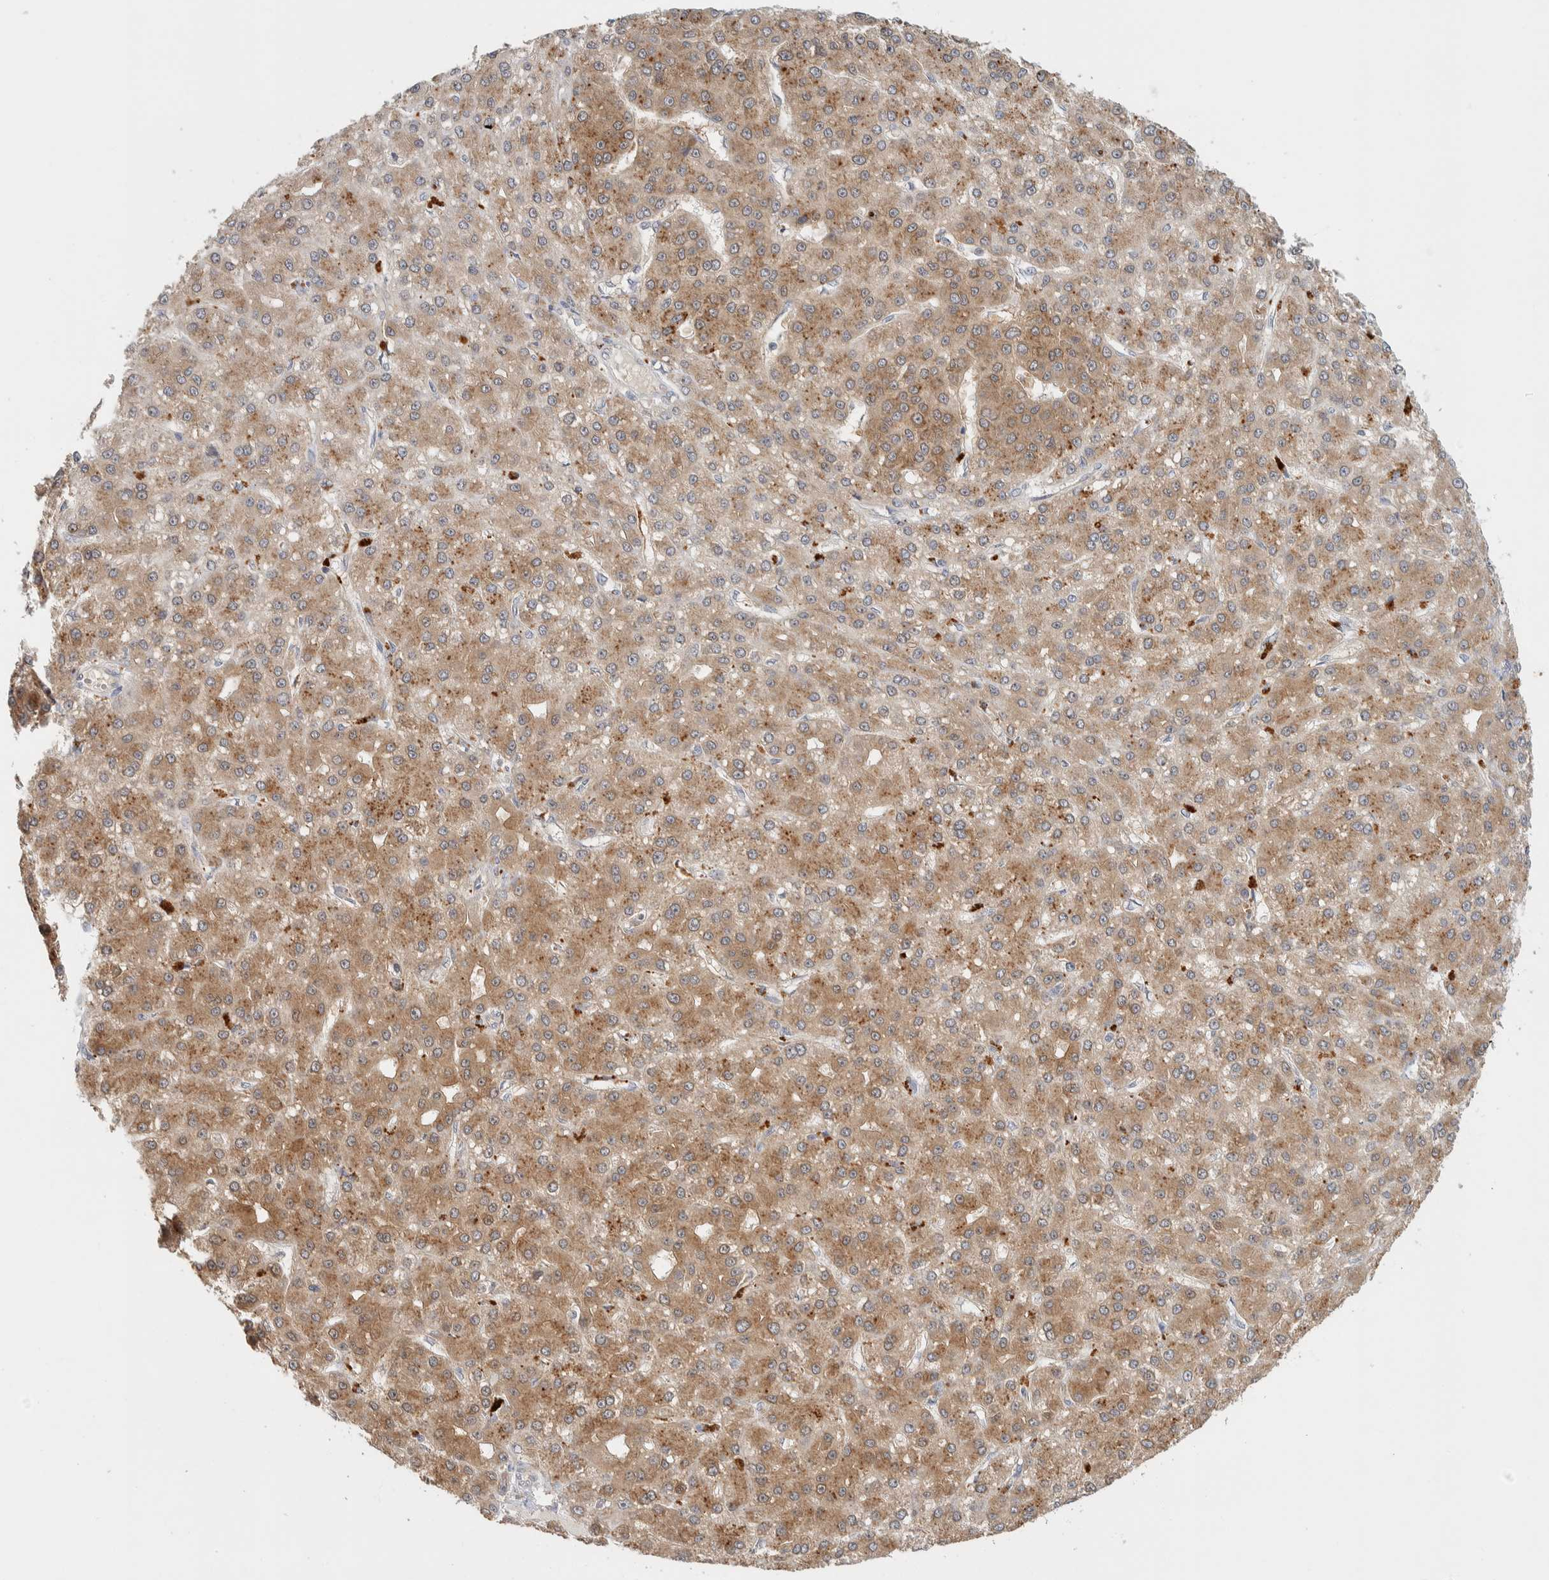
{"staining": {"intensity": "moderate", "quantity": ">75%", "location": "cytoplasmic/membranous"}, "tissue": "liver cancer", "cell_type": "Tumor cells", "image_type": "cancer", "snomed": [{"axis": "morphology", "description": "Carcinoma, Hepatocellular, NOS"}, {"axis": "topography", "description": "Liver"}], "caption": "High-magnification brightfield microscopy of hepatocellular carcinoma (liver) stained with DAB (3,3'-diaminobenzidine) (brown) and counterstained with hematoxylin (blue). tumor cells exhibit moderate cytoplasmic/membranous expression is appreciated in about>75% of cells. Nuclei are stained in blue.", "gene": "GCLM", "patient": {"sex": "male", "age": 67}}